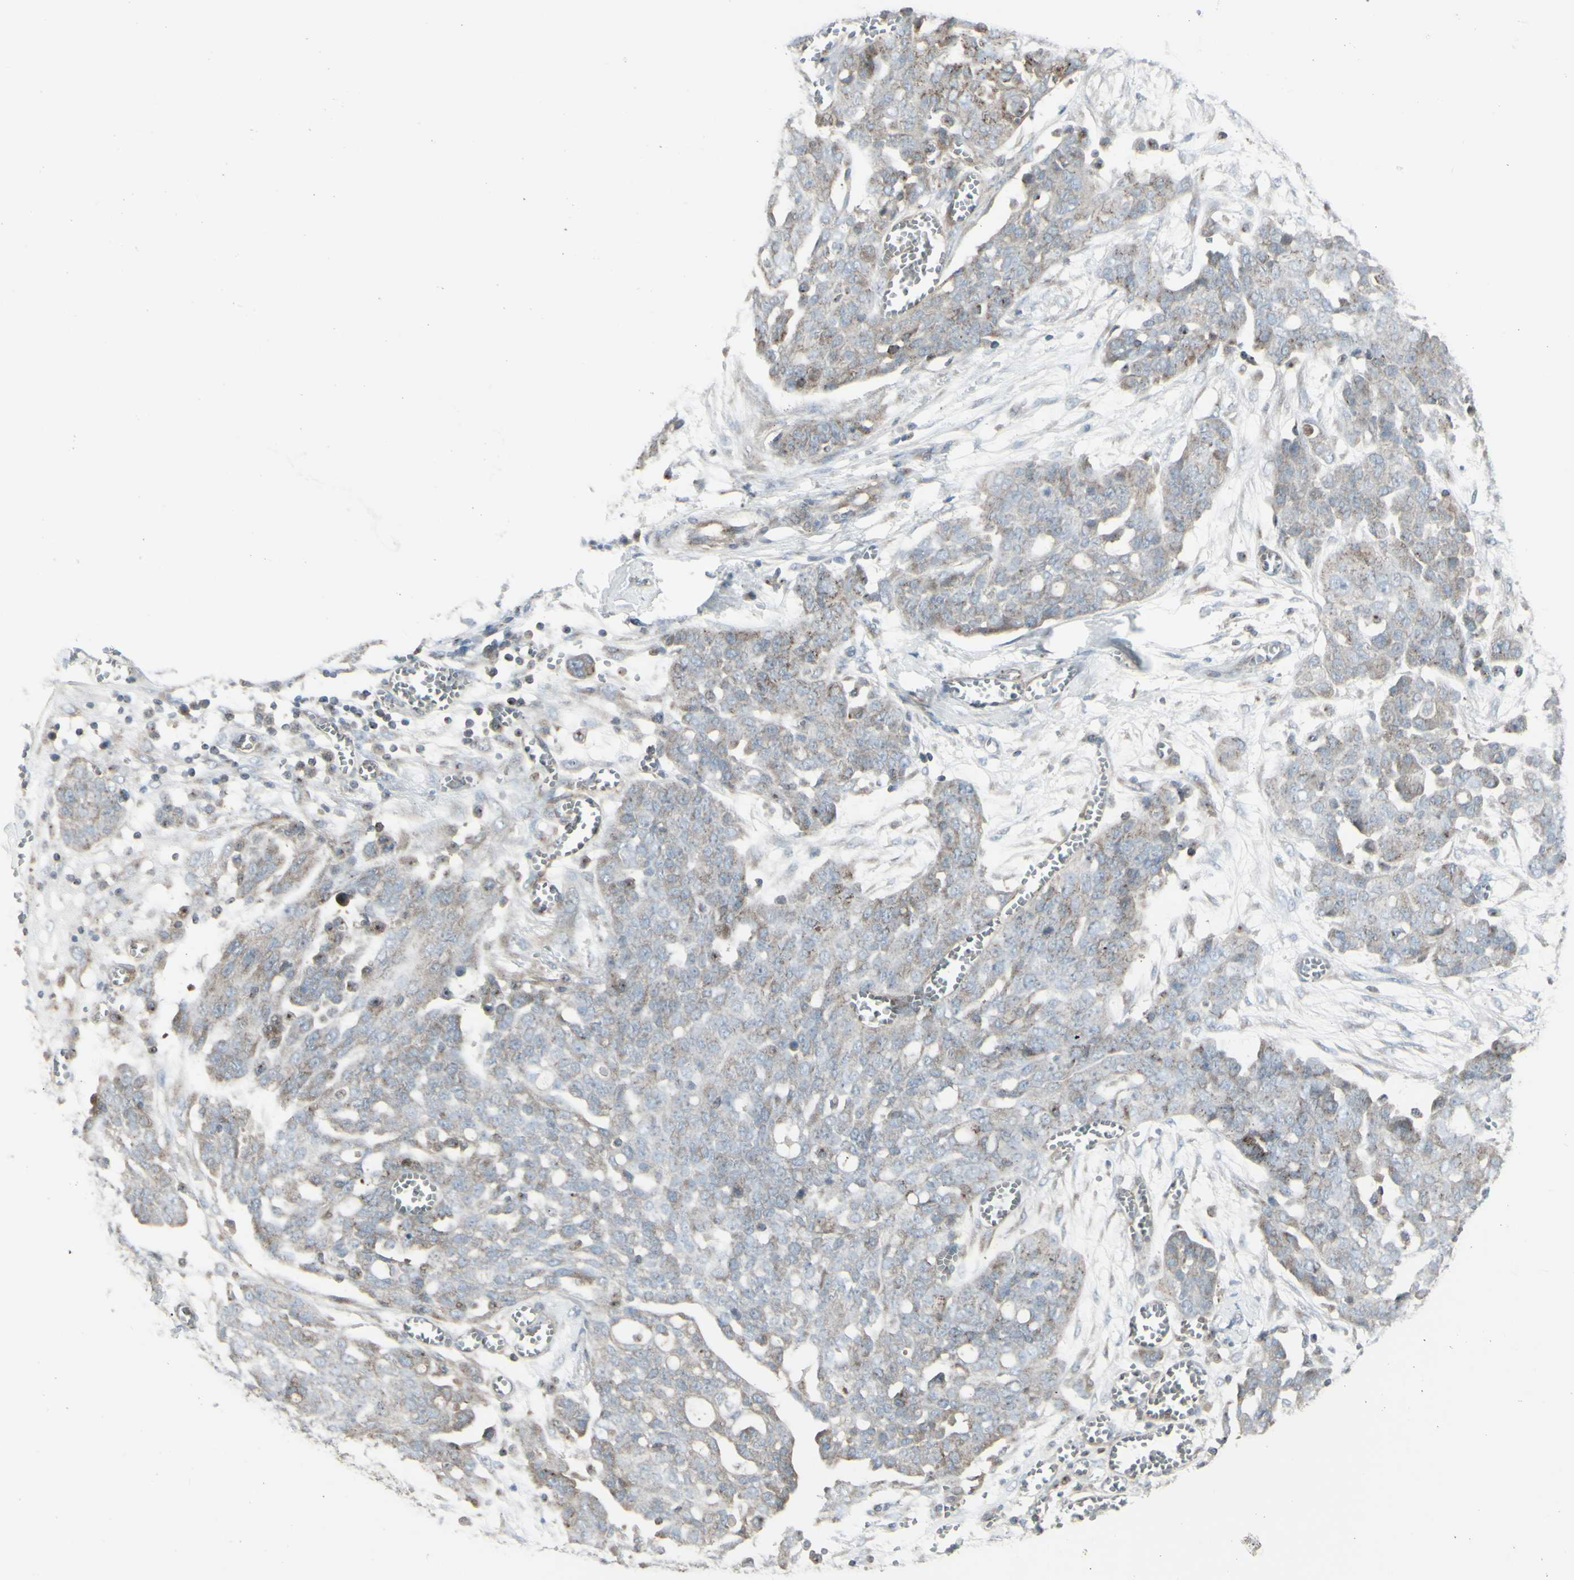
{"staining": {"intensity": "weak", "quantity": "<25%", "location": "cytoplasmic/membranous"}, "tissue": "ovarian cancer", "cell_type": "Tumor cells", "image_type": "cancer", "snomed": [{"axis": "morphology", "description": "Cystadenocarcinoma, serous, NOS"}, {"axis": "topography", "description": "Soft tissue"}, {"axis": "topography", "description": "Ovary"}], "caption": "Immunohistochemical staining of human serous cystadenocarcinoma (ovarian) exhibits no significant expression in tumor cells. (DAB (3,3'-diaminobenzidine) immunohistochemistry with hematoxylin counter stain).", "gene": "GALNT6", "patient": {"sex": "female", "age": 57}}